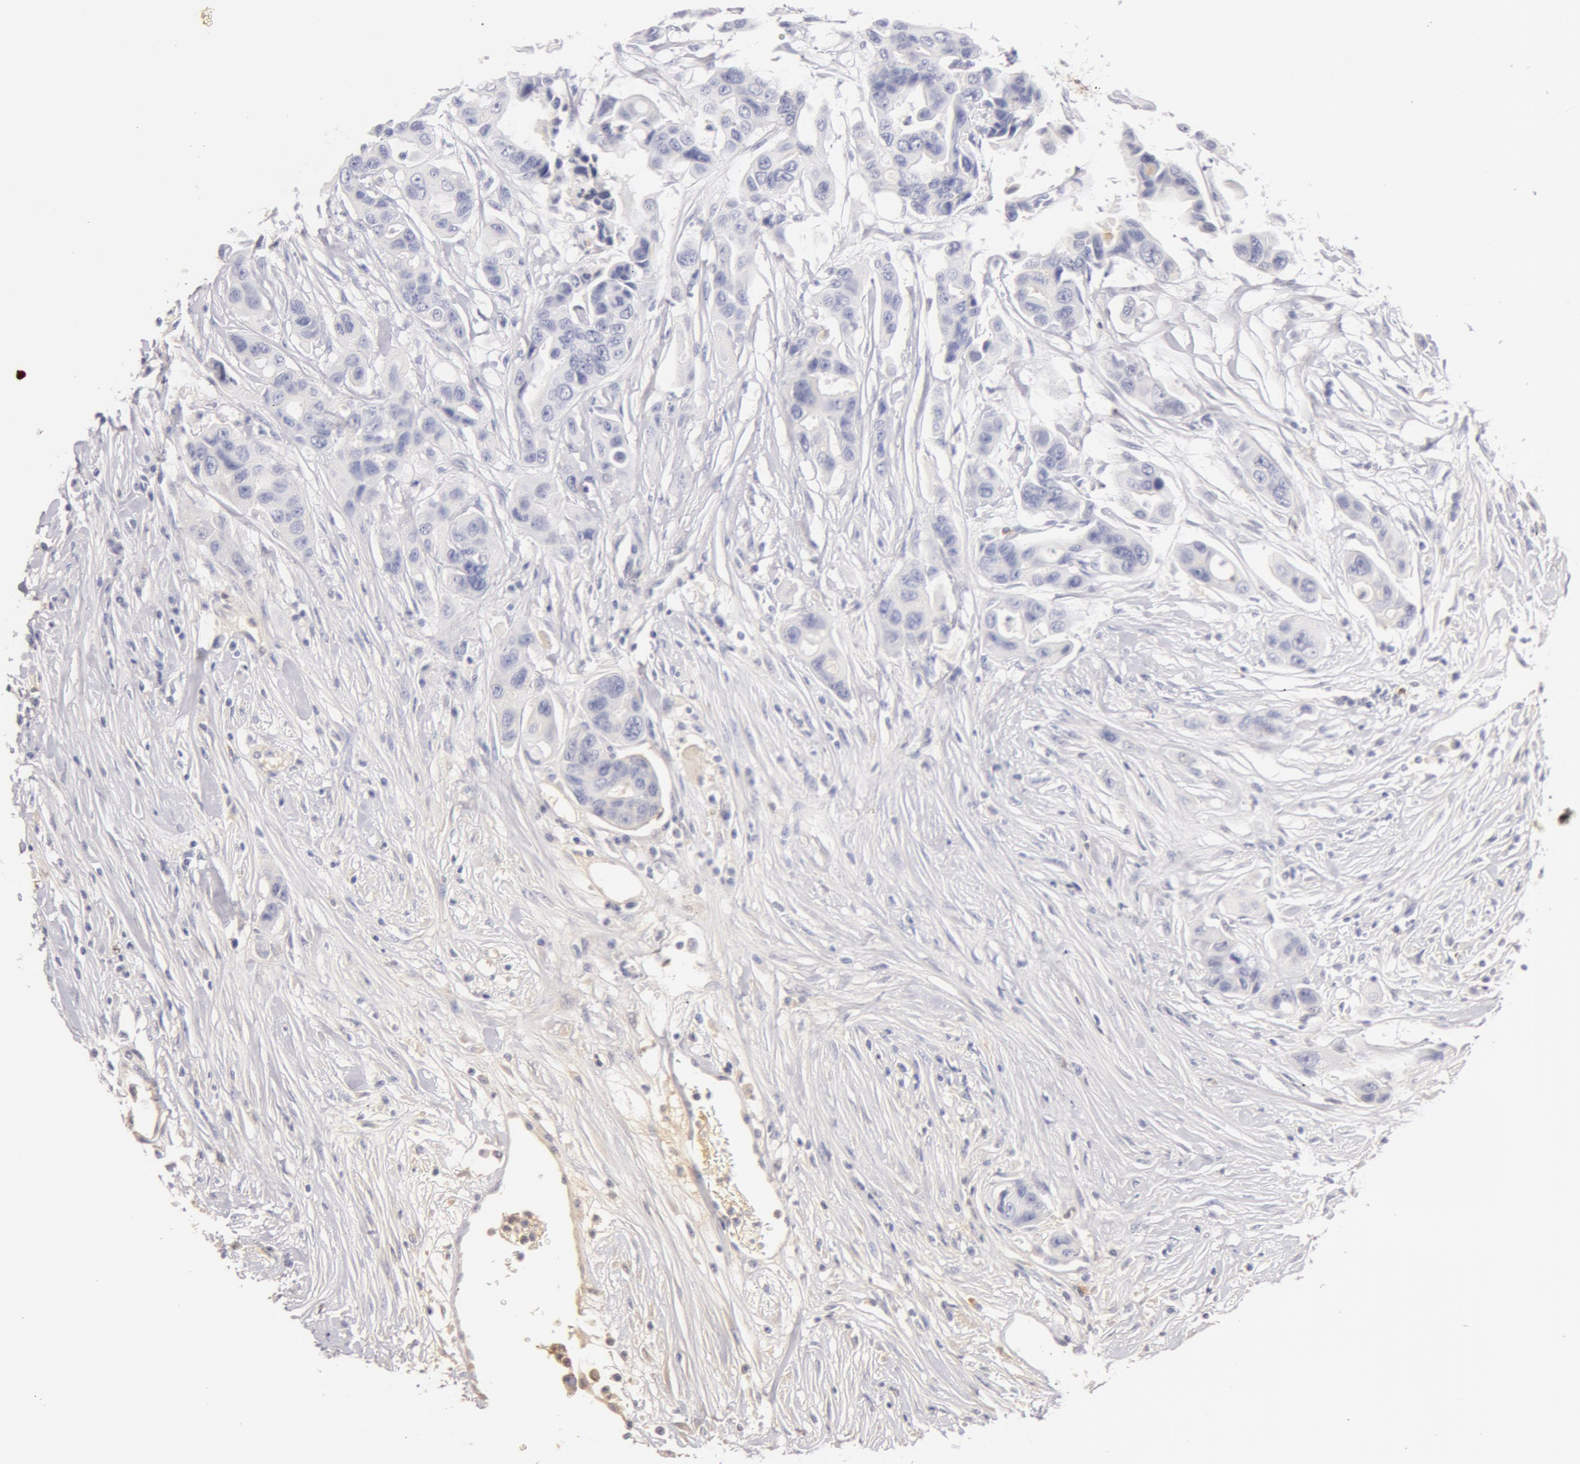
{"staining": {"intensity": "negative", "quantity": "none", "location": "none"}, "tissue": "colorectal cancer", "cell_type": "Tumor cells", "image_type": "cancer", "snomed": [{"axis": "morphology", "description": "Adenocarcinoma, NOS"}, {"axis": "topography", "description": "Colon"}], "caption": "Tumor cells are negative for protein expression in human adenocarcinoma (colorectal). Brightfield microscopy of IHC stained with DAB (3,3'-diaminobenzidine) (brown) and hematoxylin (blue), captured at high magnification.", "gene": "AHSG", "patient": {"sex": "female", "age": 70}}